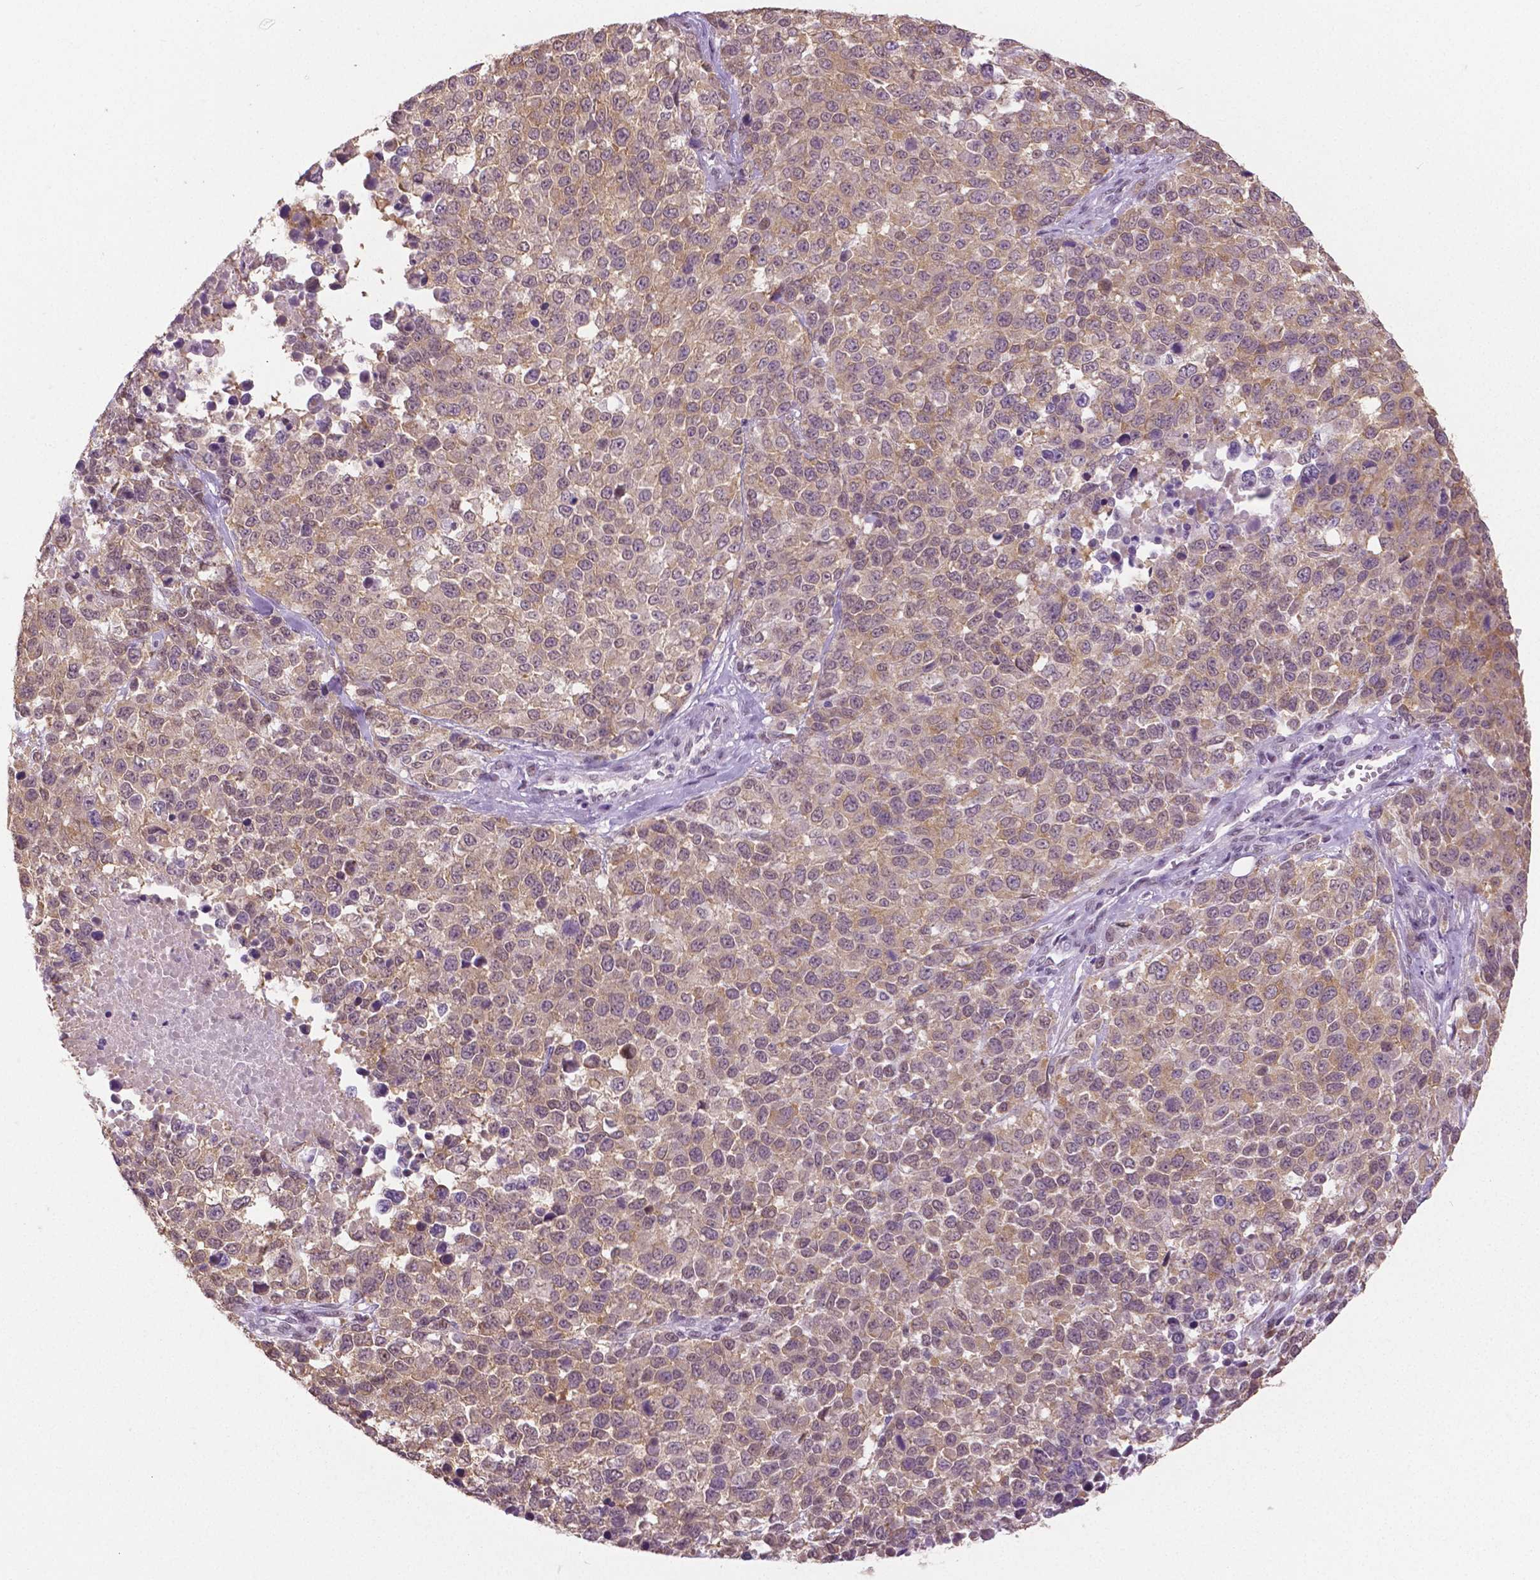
{"staining": {"intensity": "weak", "quantity": ">75%", "location": "cytoplasmic/membranous"}, "tissue": "melanoma", "cell_type": "Tumor cells", "image_type": "cancer", "snomed": [{"axis": "morphology", "description": "Malignant melanoma, Metastatic site"}, {"axis": "topography", "description": "Skin"}], "caption": "Tumor cells reveal low levels of weak cytoplasmic/membranous positivity in about >75% of cells in human melanoma.", "gene": "IGF2BP1", "patient": {"sex": "male", "age": 84}}